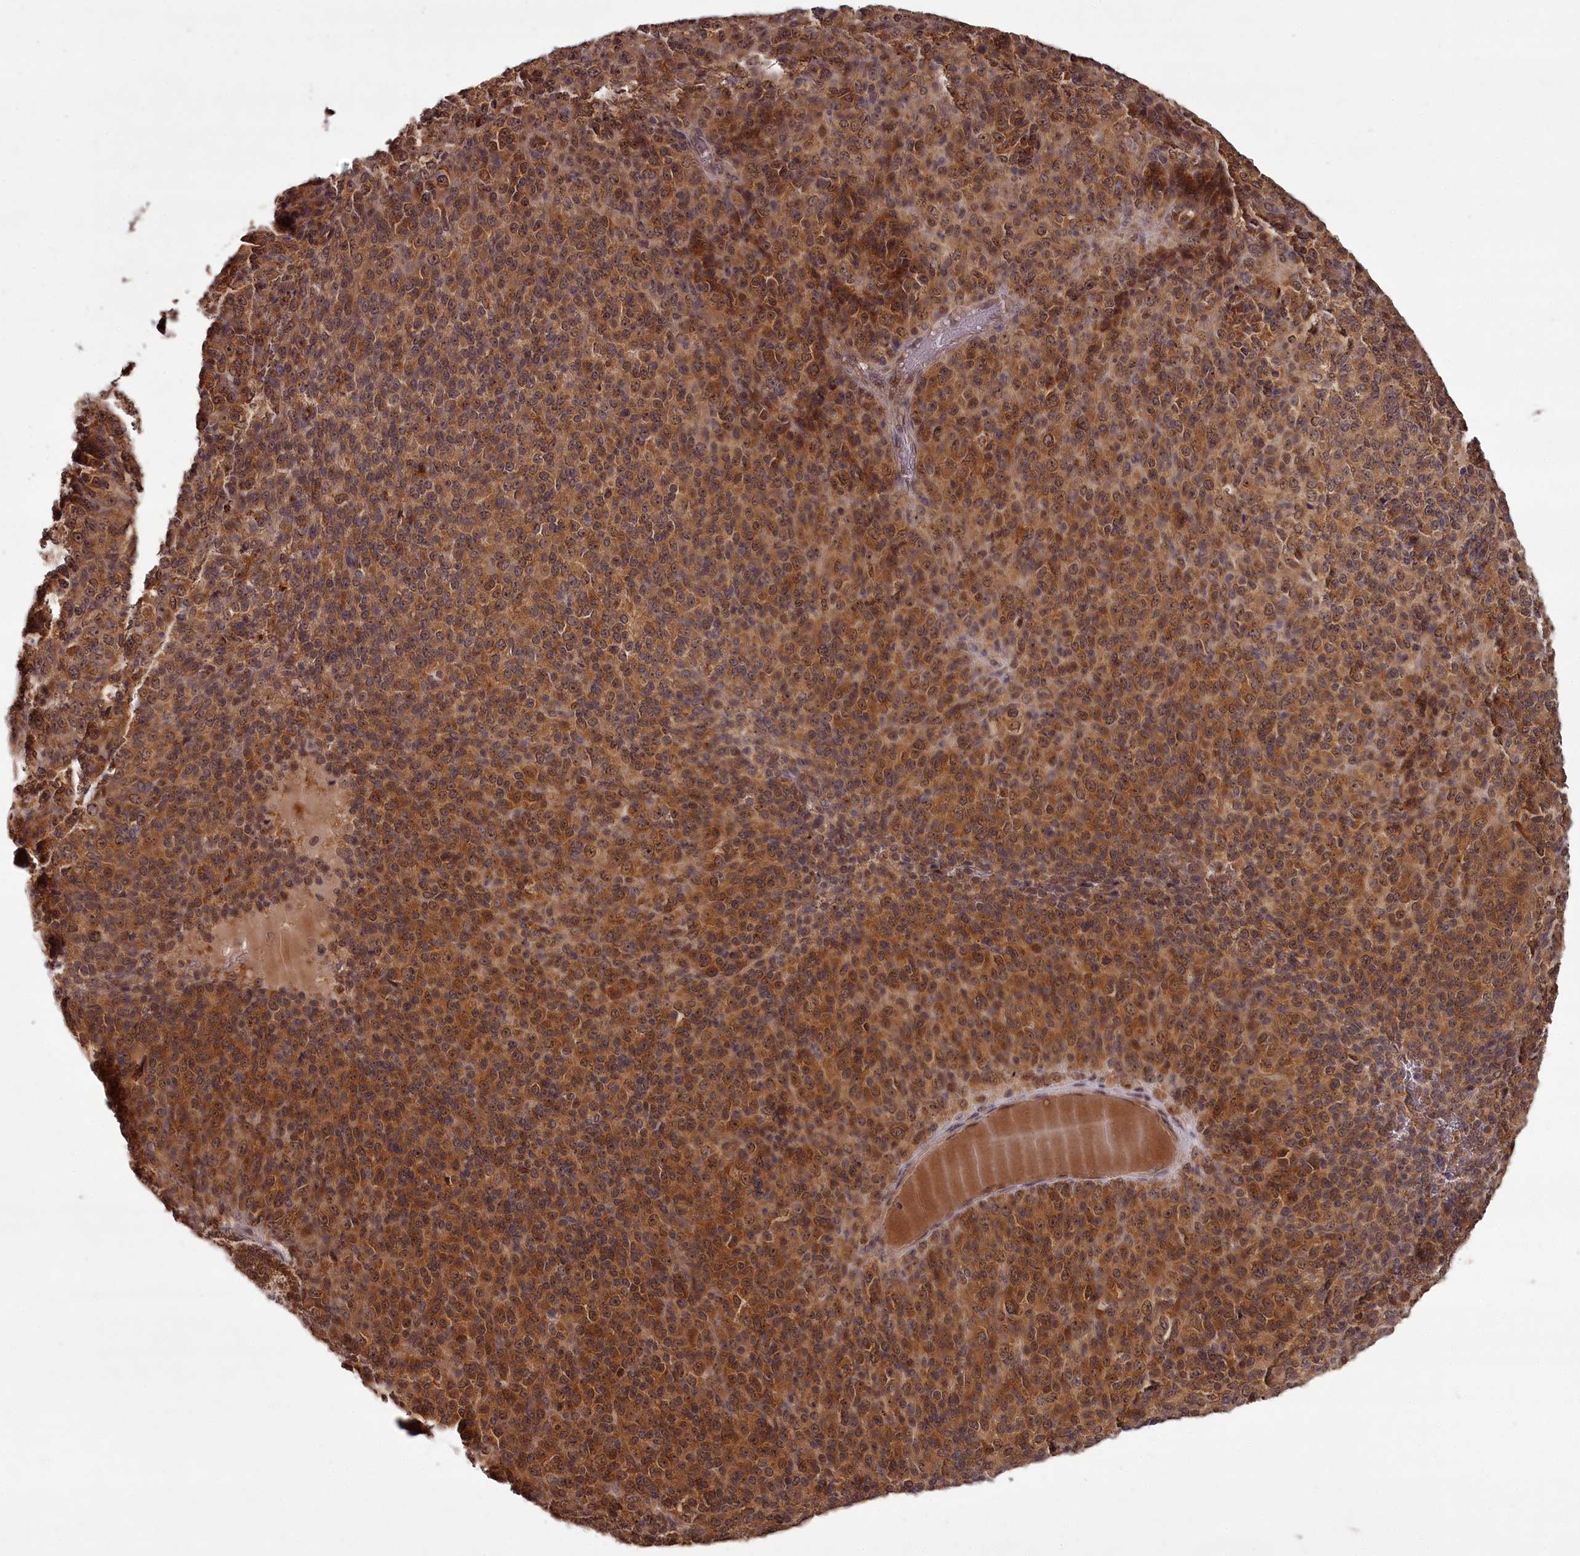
{"staining": {"intensity": "strong", "quantity": ">75%", "location": "cytoplasmic/membranous"}, "tissue": "melanoma", "cell_type": "Tumor cells", "image_type": "cancer", "snomed": [{"axis": "morphology", "description": "Malignant melanoma, Metastatic site"}, {"axis": "topography", "description": "Brain"}], "caption": "This is an image of immunohistochemistry (IHC) staining of melanoma, which shows strong expression in the cytoplasmic/membranous of tumor cells.", "gene": "PCBP2", "patient": {"sex": "female", "age": 56}}